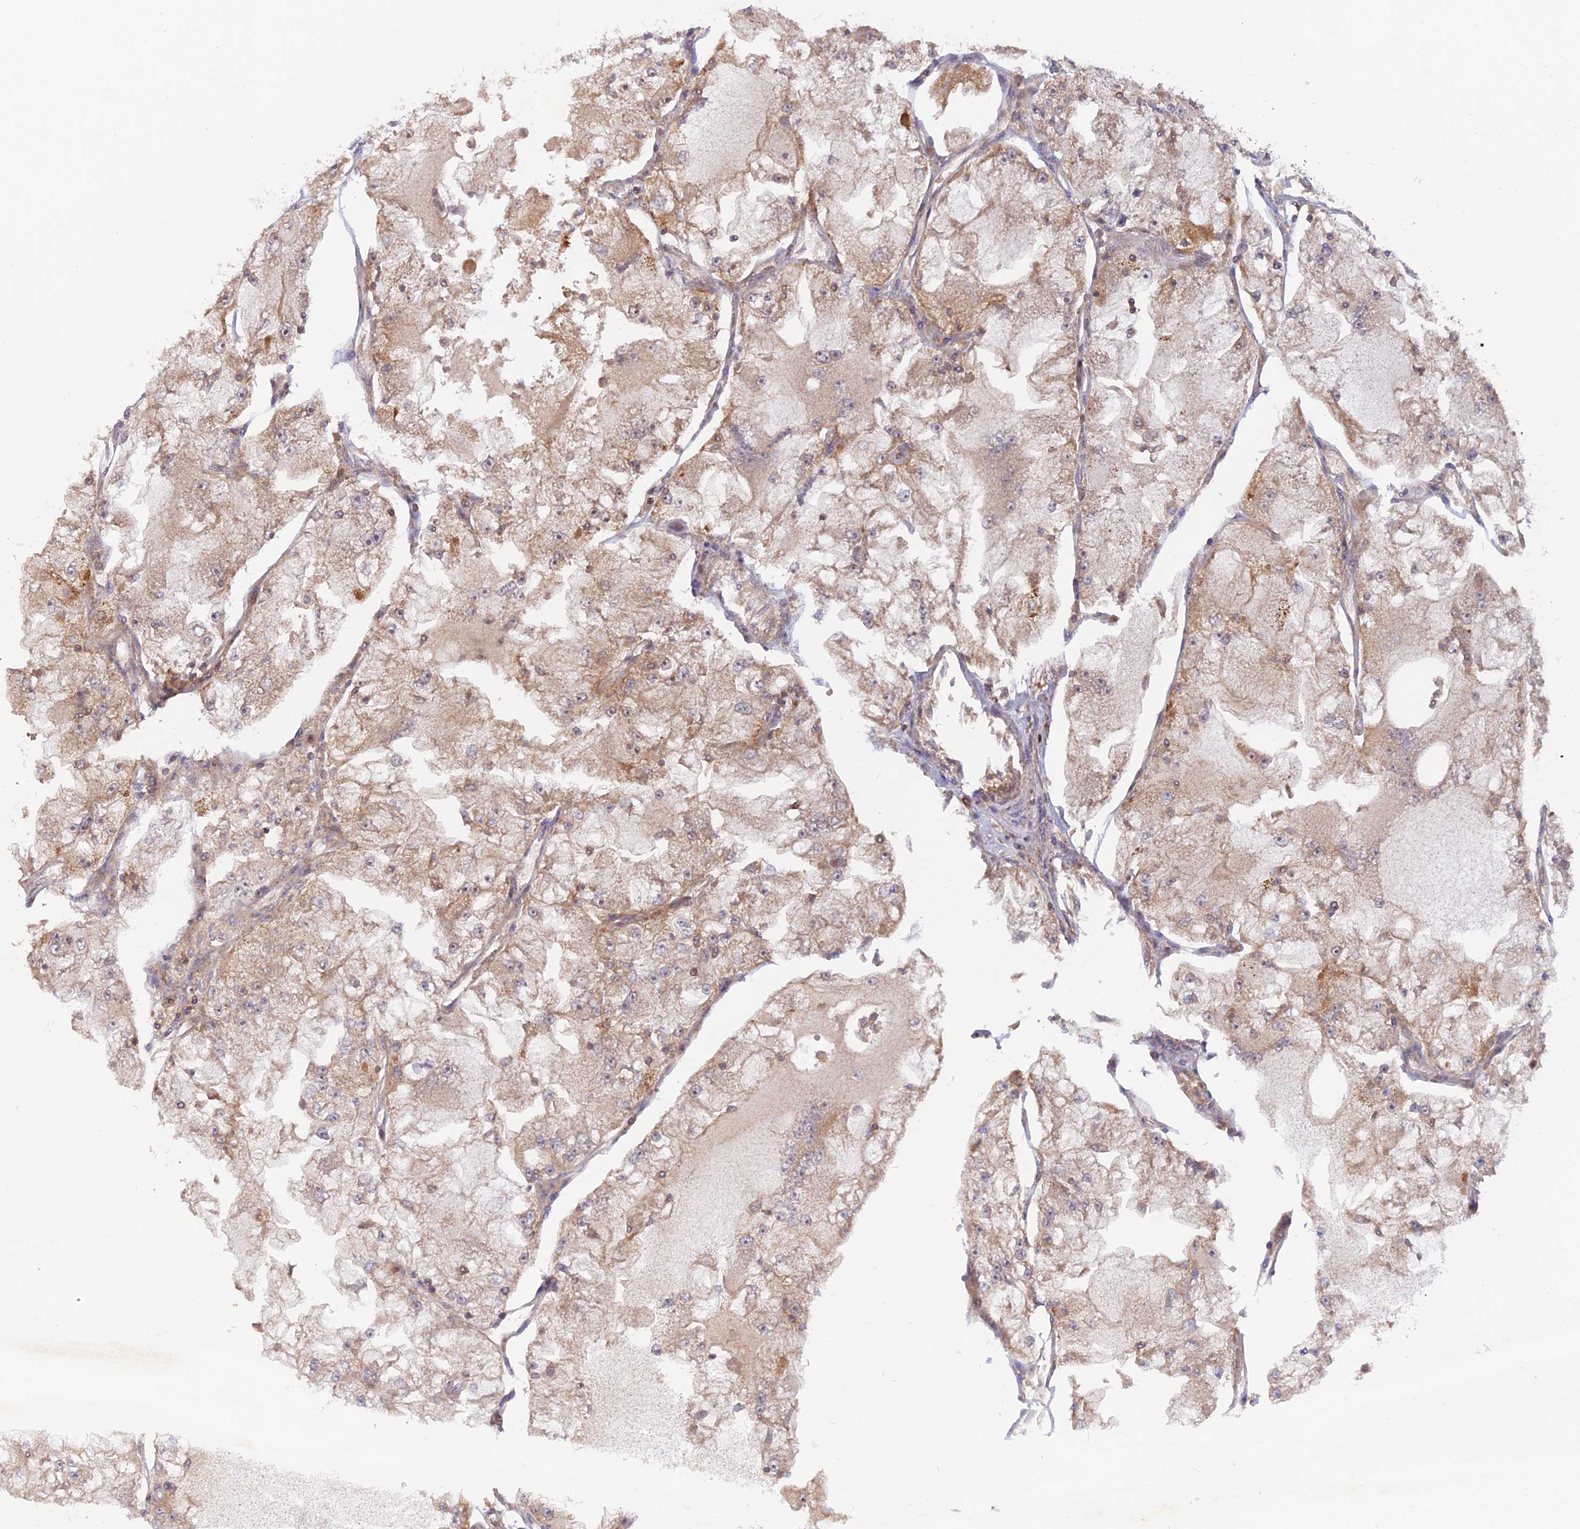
{"staining": {"intensity": "weak", "quantity": "<25%", "location": "cytoplasmic/membranous"}, "tissue": "renal cancer", "cell_type": "Tumor cells", "image_type": "cancer", "snomed": [{"axis": "morphology", "description": "Adenocarcinoma, NOS"}, {"axis": "topography", "description": "Kidney"}], "caption": "Immunohistochemistry (IHC) of human renal cancer exhibits no positivity in tumor cells.", "gene": "CPNE7", "patient": {"sex": "female", "age": 72}}